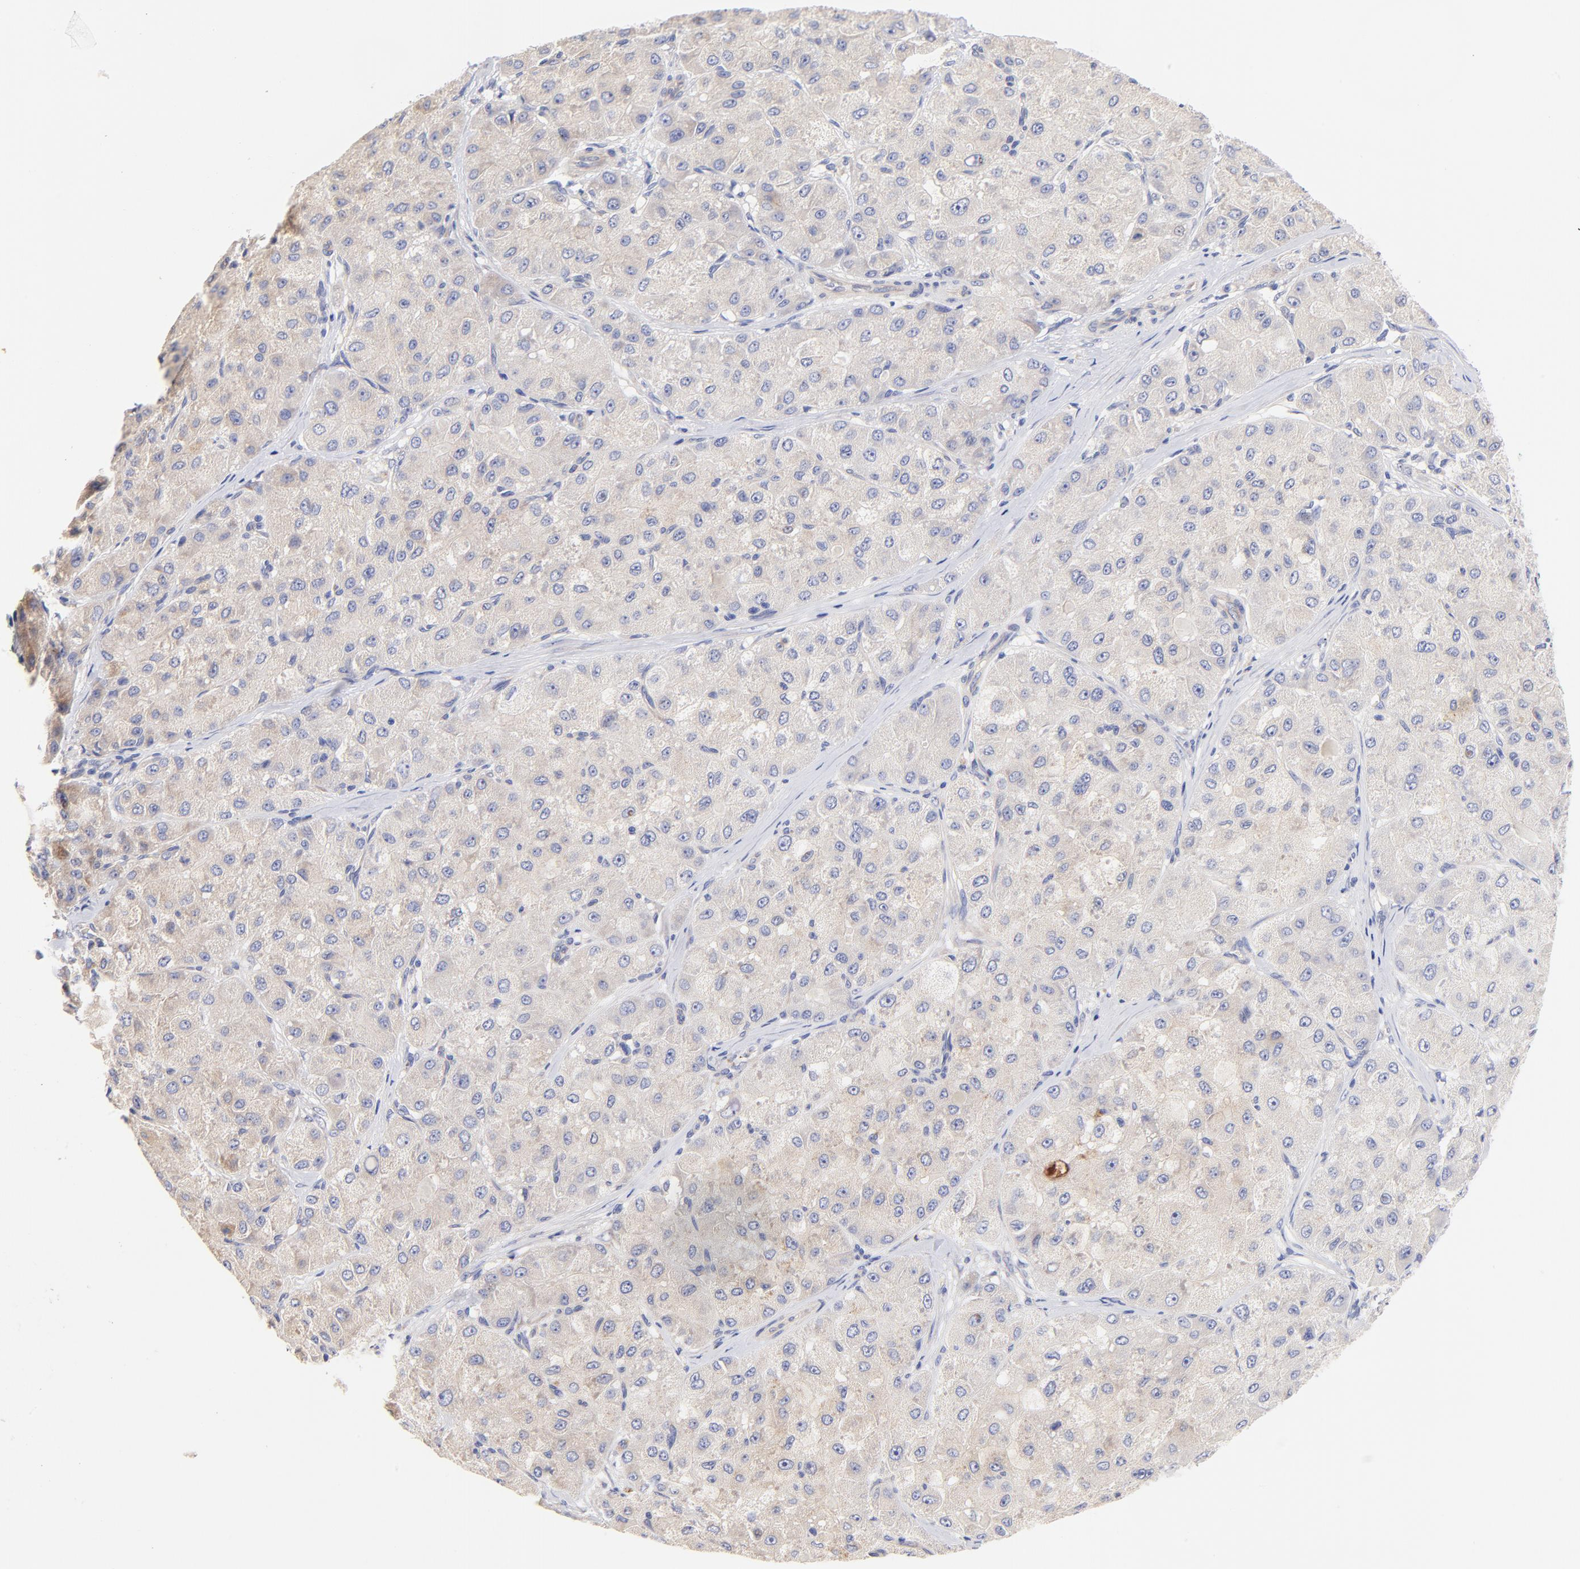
{"staining": {"intensity": "weak", "quantity": "25%-75%", "location": "cytoplasmic/membranous"}, "tissue": "liver cancer", "cell_type": "Tumor cells", "image_type": "cancer", "snomed": [{"axis": "morphology", "description": "Carcinoma, Hepatocellular, NOS"}, {"axis": "topography", "description": "Liver"}], "caption": "Protein expression analysis of human liver hepatocellular carcinoma reveals weak cytoplasmic/membranous positivity in approximately 25%-75% of tumor cells.", "gene": "HS3ST1", "patient": {"sex": "male", "age": 80}}